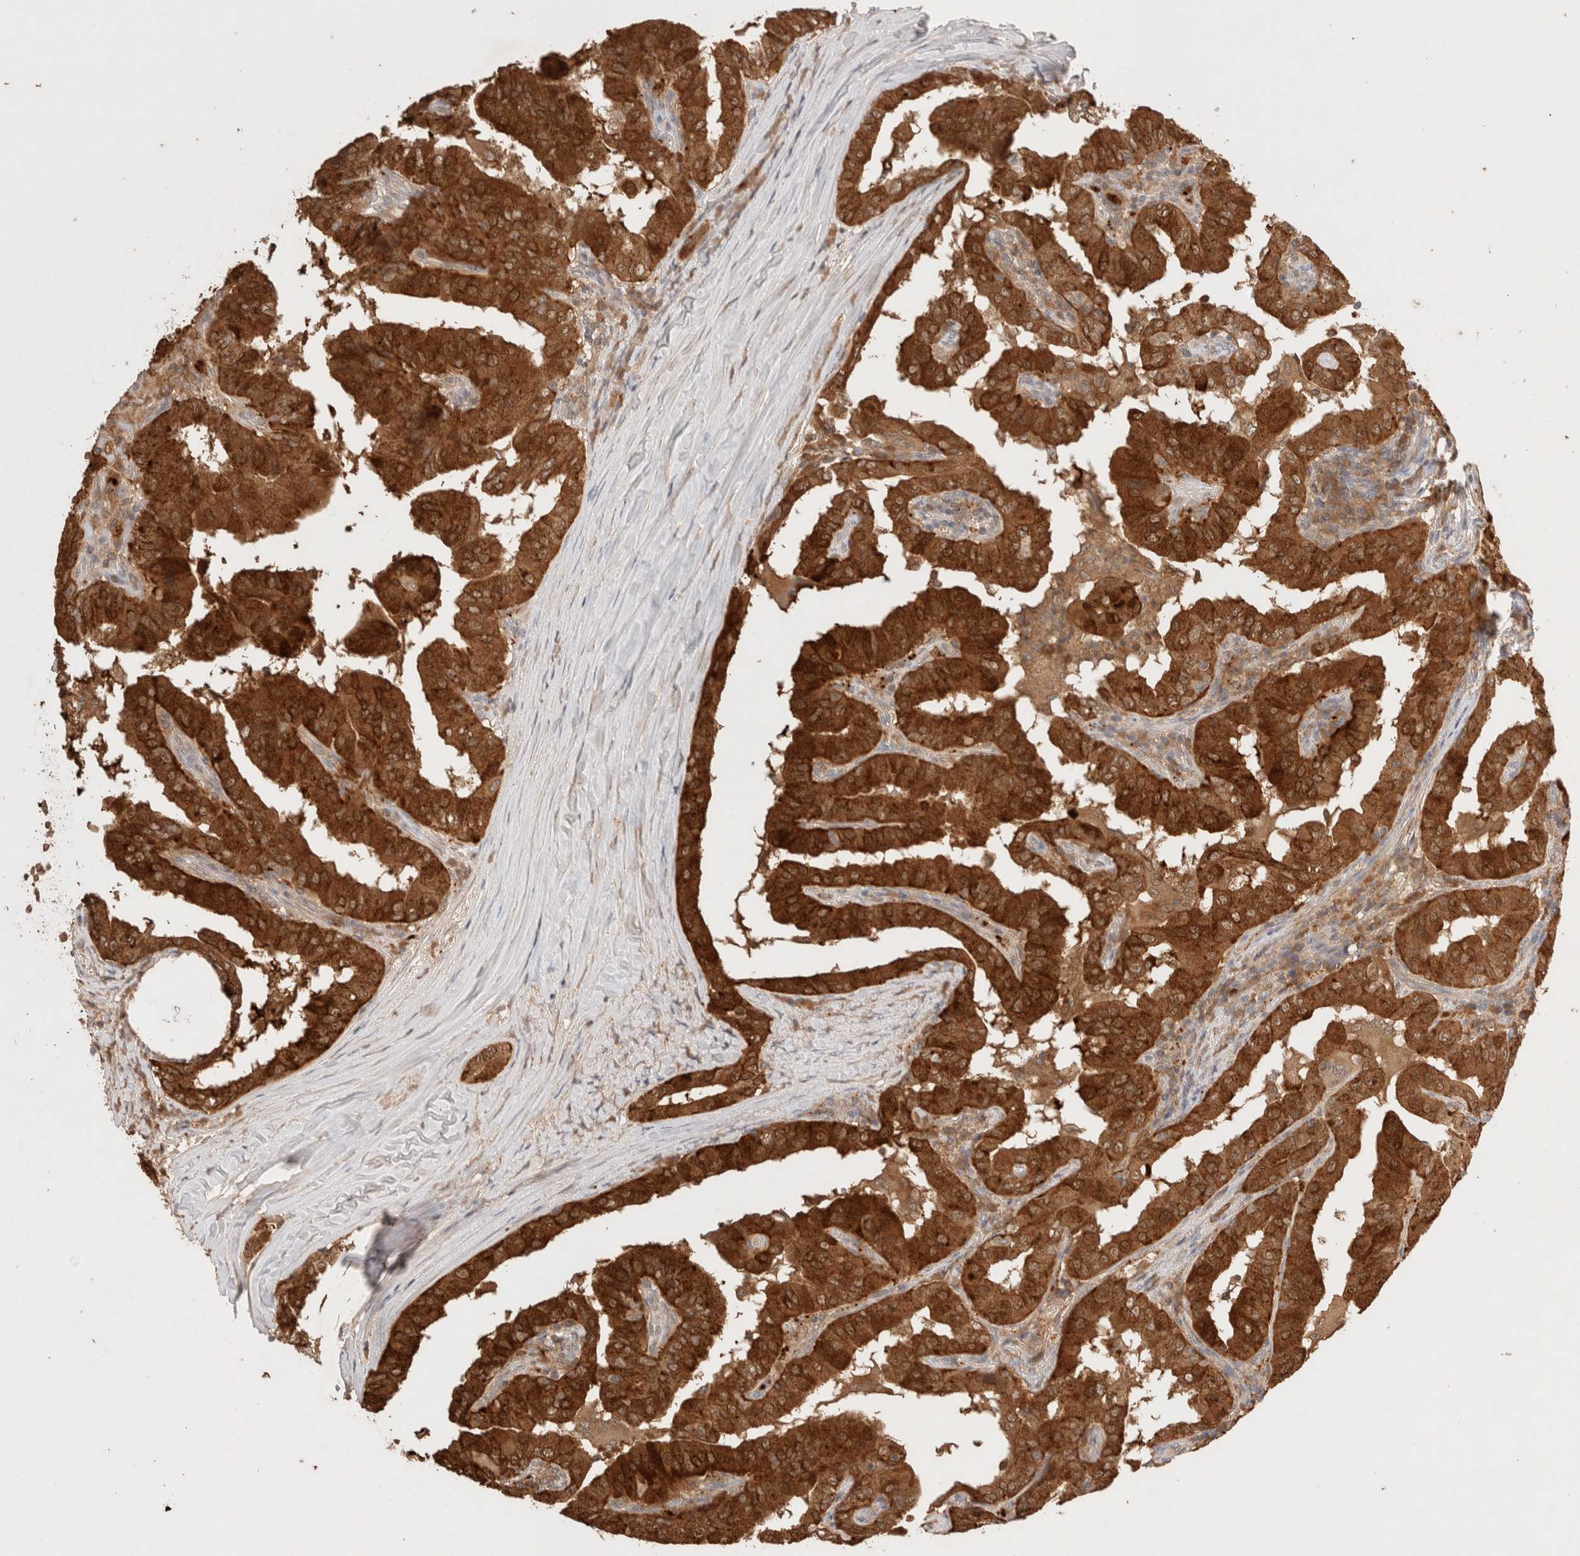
{"staining": {"intensity": "strong", "quantity": ">75%", "location": "cytoplasmic/membranous"}, "tissue": "thyroid cancer", "cell_type": "Tumor cells", "image_type": "cancer", "snomed": [{"axis": "morphology", "description": "Papillary adenocarcinoma, NOS"}, {"axis": "topography", "description": "Thyroid gland"}], "caption": "IHC staining of papillary adenocarcinoma (thyroid), which reveals high levels of strong cytoplasmic/membranous positivity in approximately >75% of tumor cells indicating strong cytoplasmic/membranous protein positivity. The staining was performed using DAB (3,3'-diaminobenzidine) (brown) for protein detection and nuclei were counterstained in hematoxylin (blue).", "gene": "CARNMT1", "patient": {"sex": "male", "age": 33}}